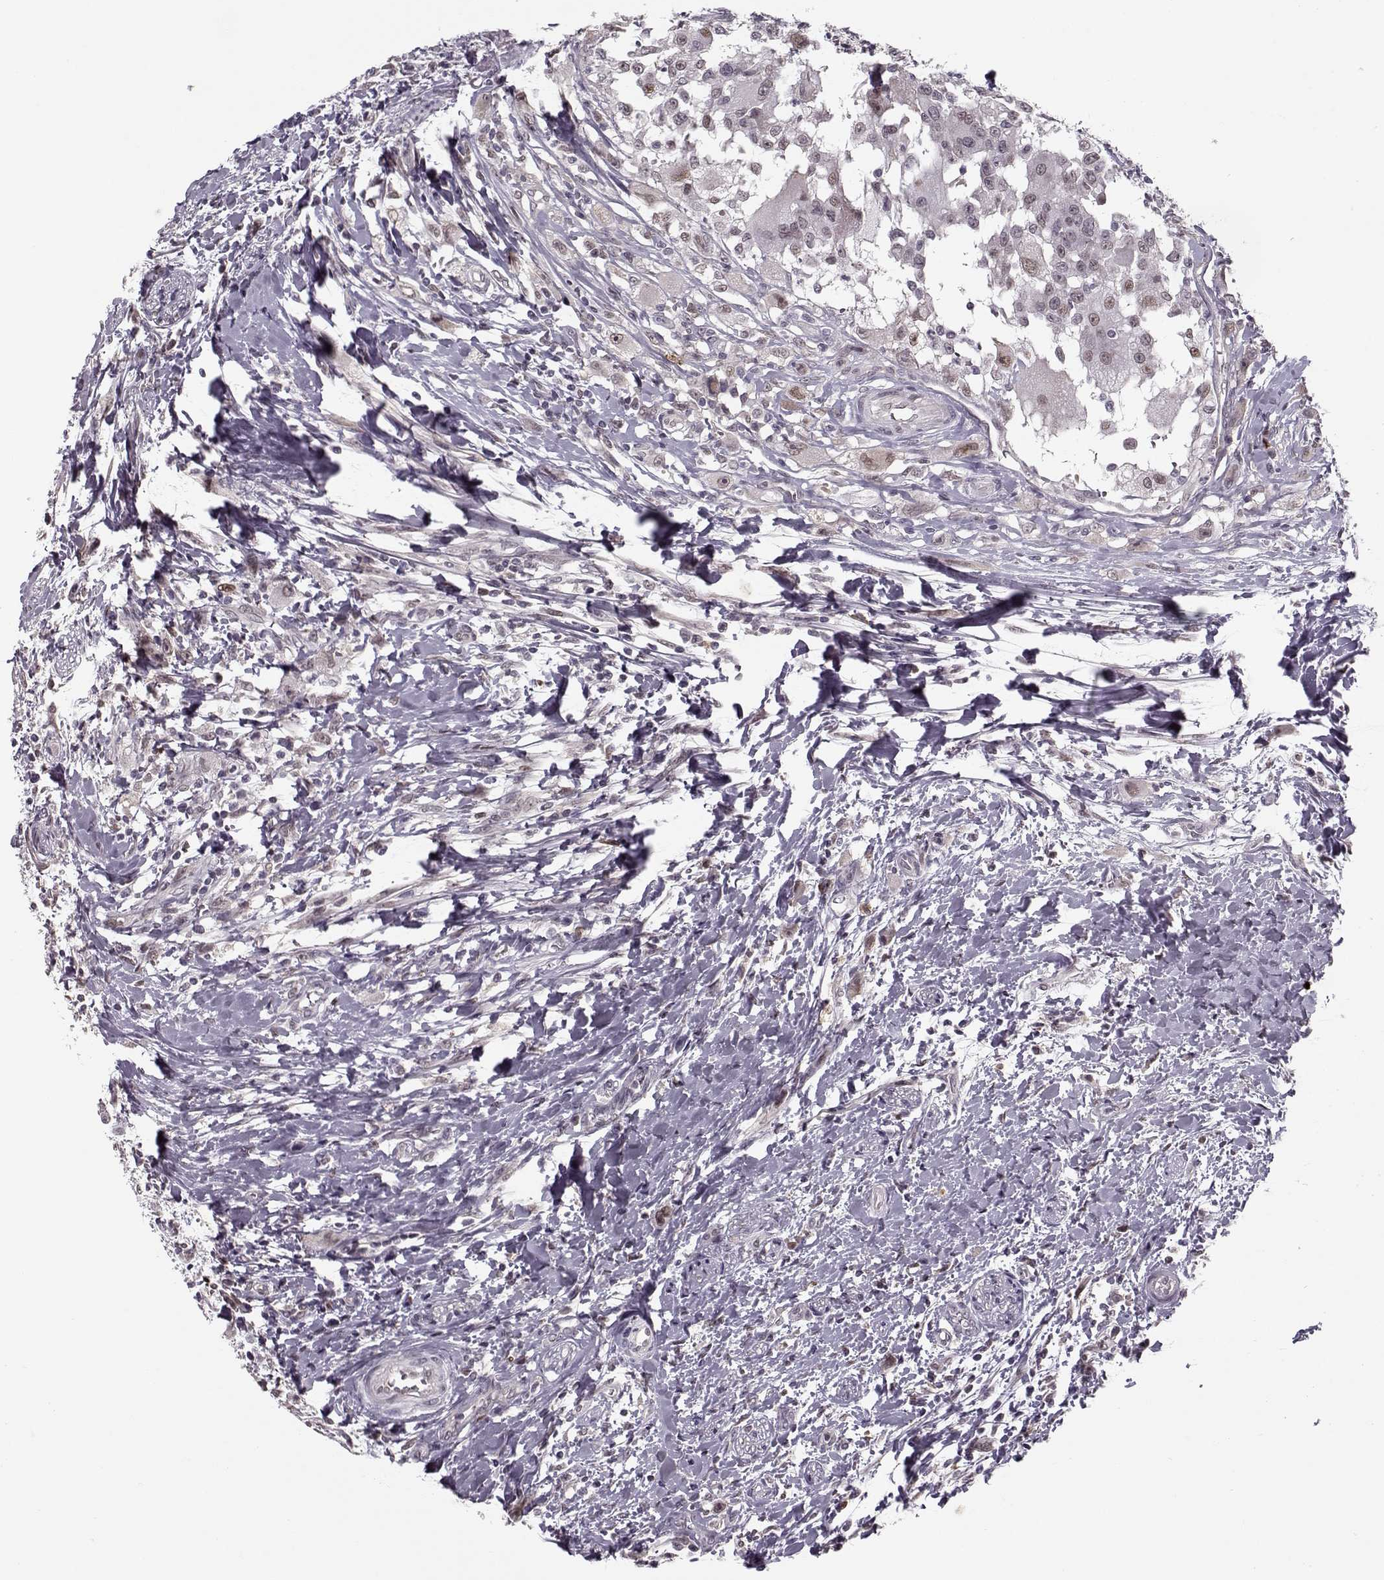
{"staining": {"intensity": "weak", "quantity": "<25%", "location": "nuclear"}, "tissue": "head and neck cancer", "cell_type": "Tumor cells", "image_type": "cancer", "snomed": [{"axis": "morphology", "description": "Squamous cell carcinoma, NOS"}, {"axis": "morphology", "description": "Squamous cell carcinoma, metastatic, NOS"}, {"axis": "topography", "description": "Oral tissue"}, {"axis": "topography", "description": "Head-Neck"}], "caption": "A high-resolution photomicrograph shows immunohistochemistry staining of squamous cell carcinoma (head and neck), which displays no significant staining in tumor cells.", "gene": "DNAI3", "patient": {"sex": "female", "age": 85}}